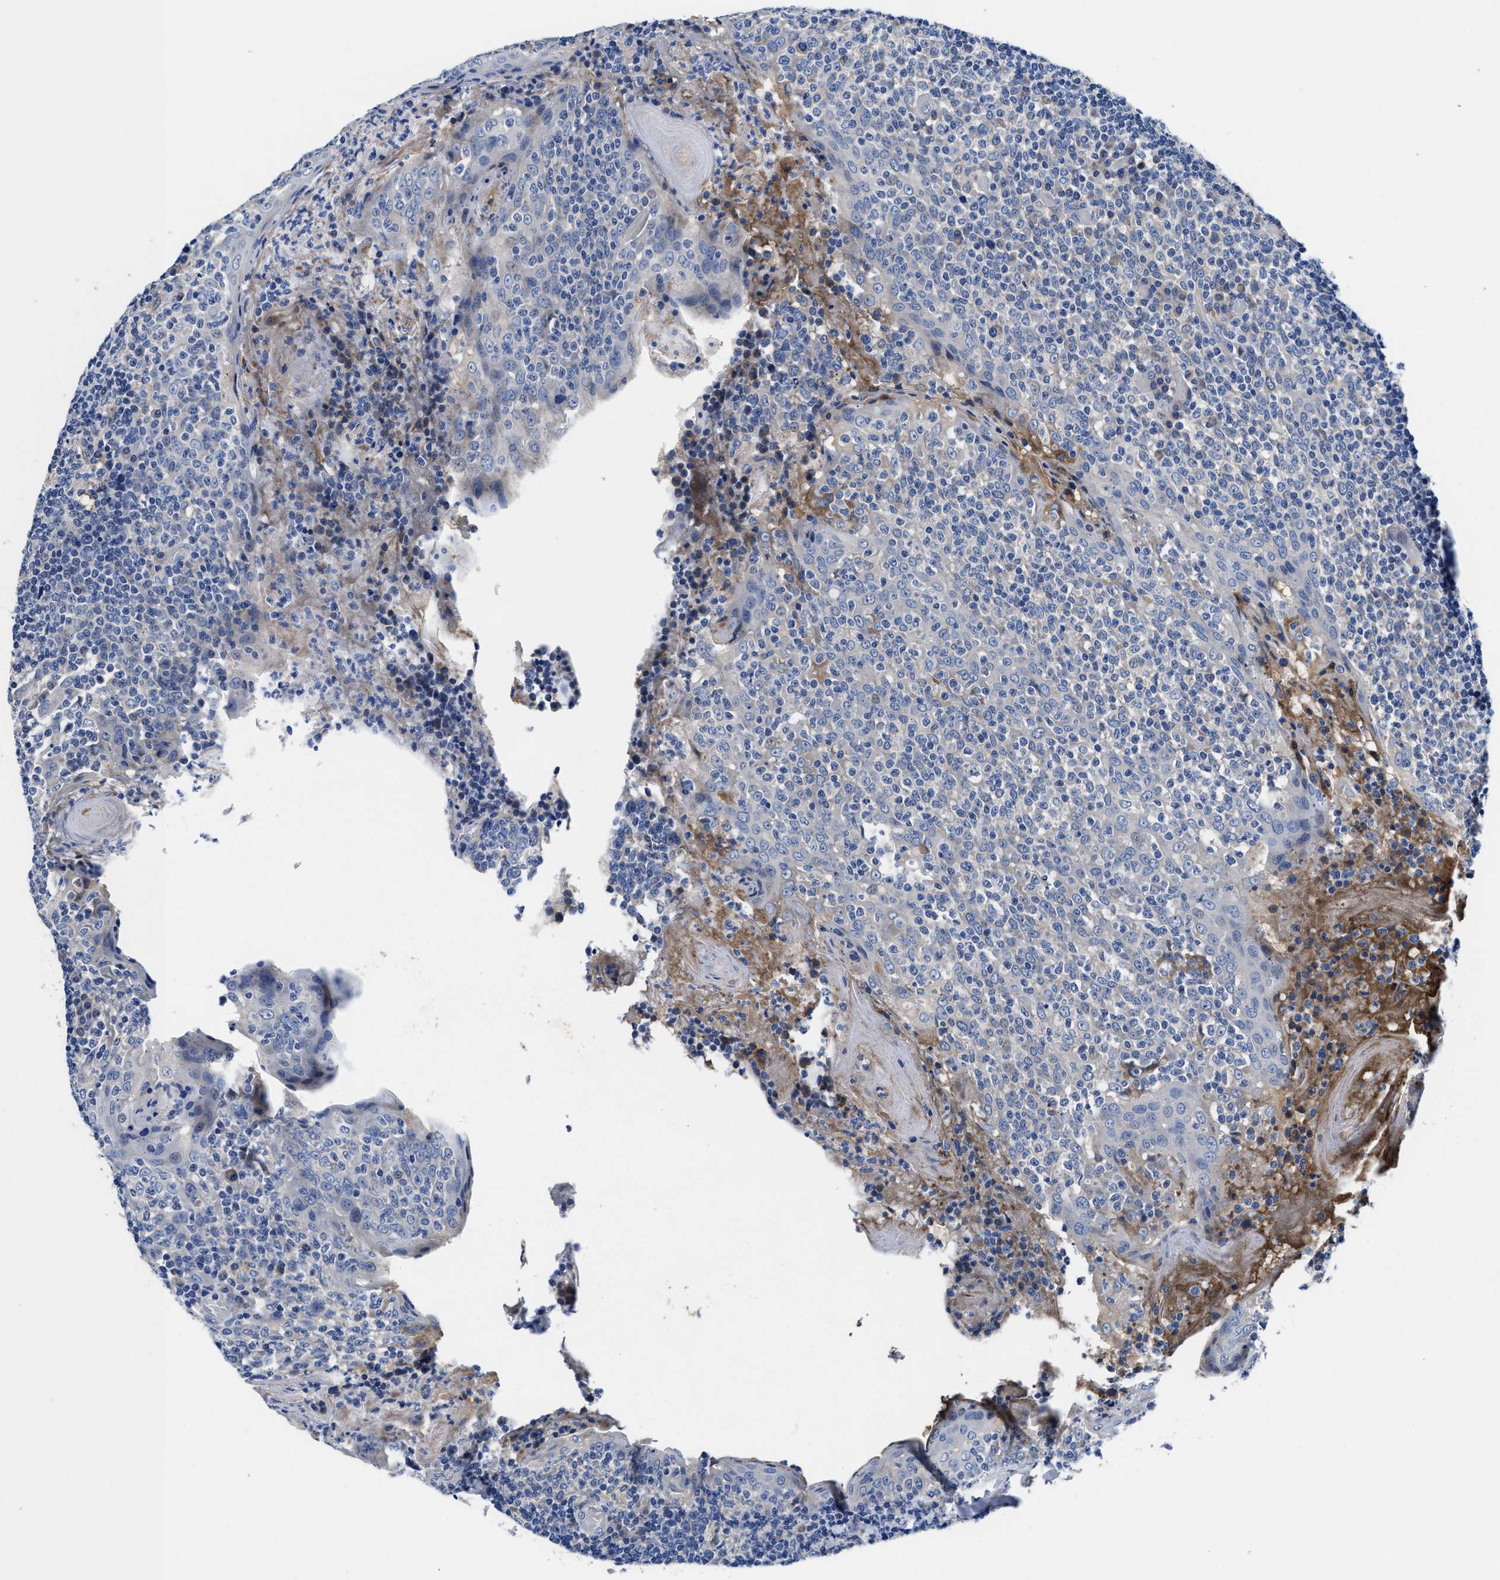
{"staining": {"intensity": "negative", "quantity": "none", "location": "none"}, "tissue": "tonsil", "cell_type": "Germinal center cells", "image_type": "normal", "snomed": [{"axis": "morphology", "description": "Normal tissue, NOS"}, {"axis": "topography", "description": "Tonsil"}], "caption": "Image shows no significant protein positivity in germinal center cells of benign tonsil. The staining was performed using DAB to visualize the protein expression in brown, while the nuclei were stained in blue with hematoxylin (Magnification: 20x).", "gene": "DHRS13", "patient": {"sex": "female", "age": 19}}